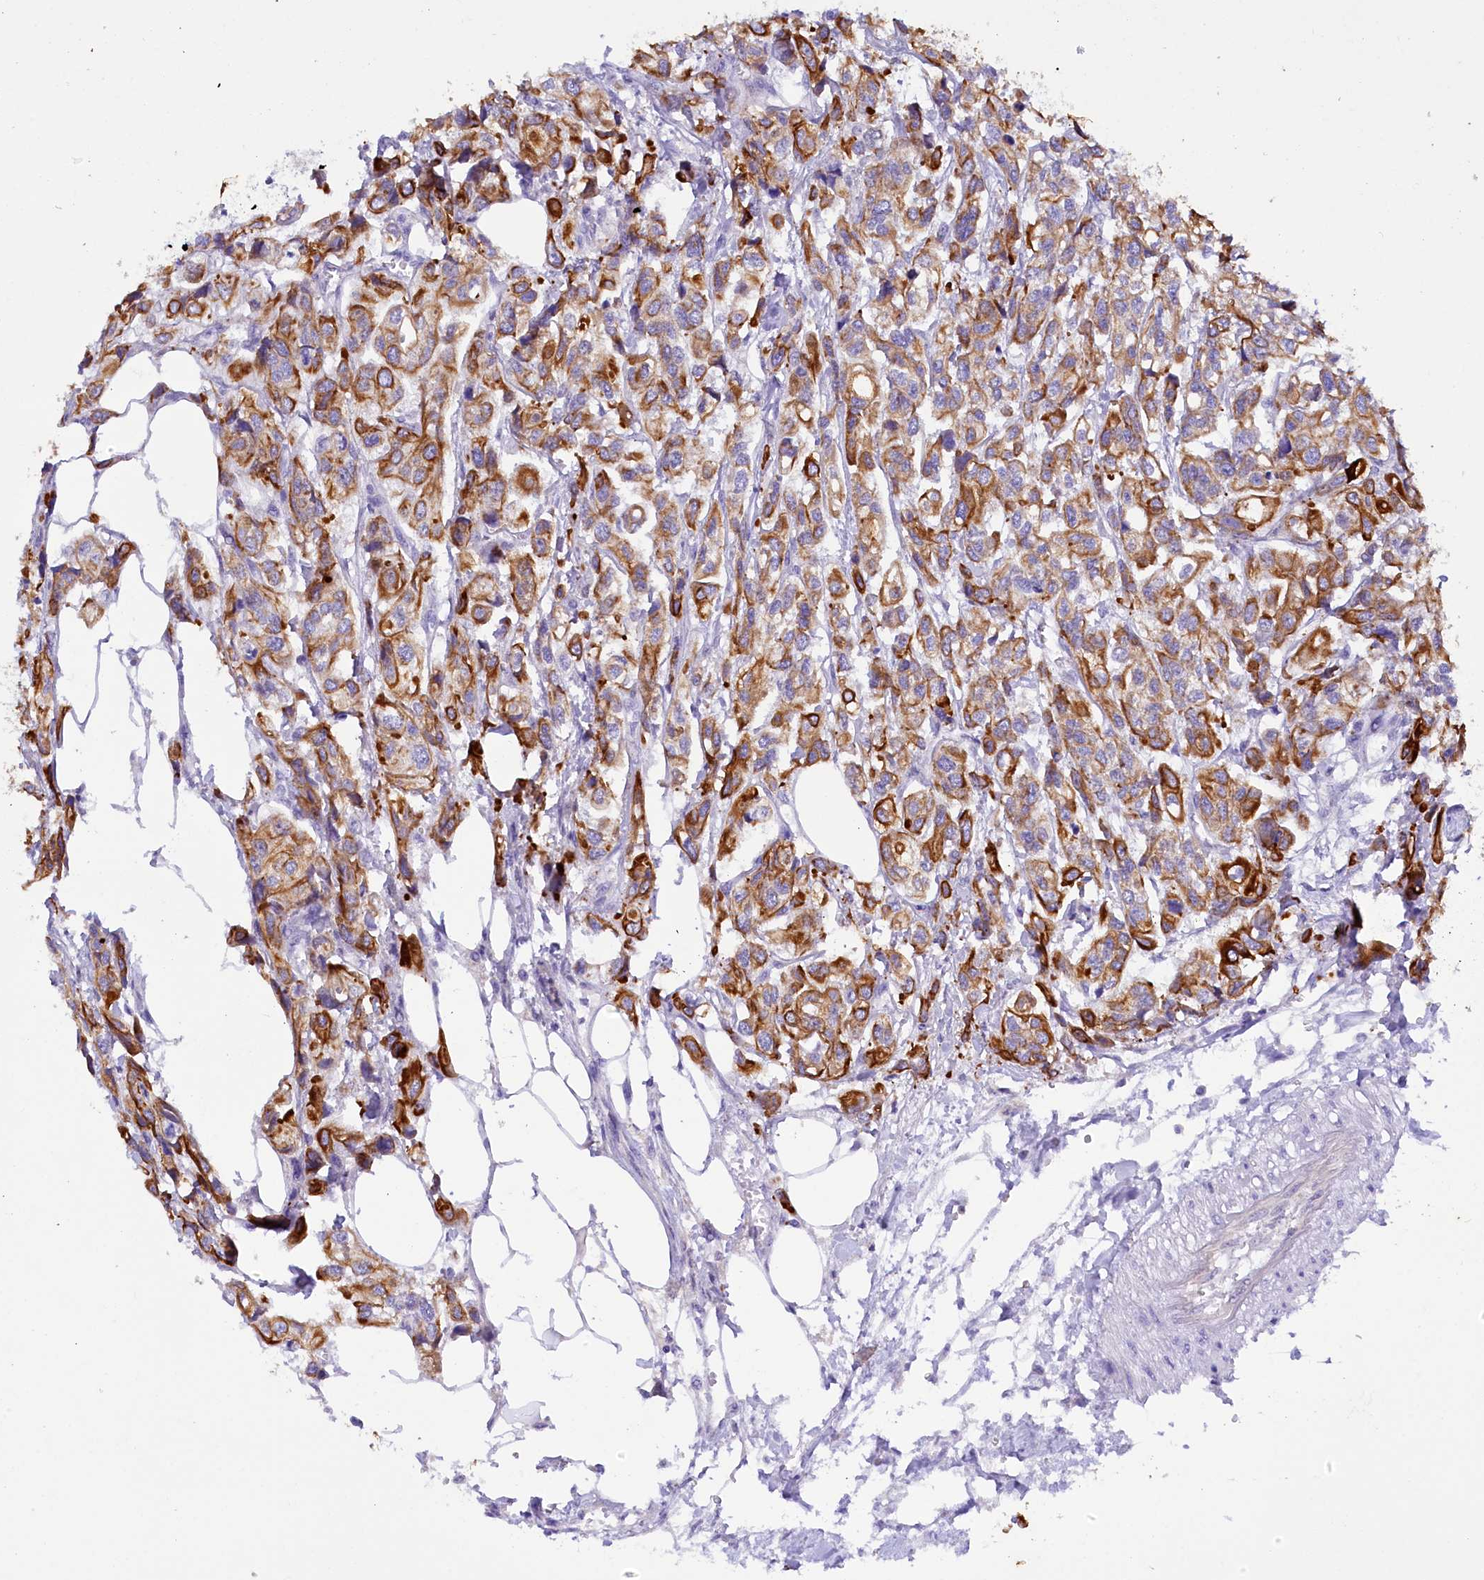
{"staining": {"intensity": "moderate", "quantity": ">75%", "location": "cytoplasmic/membranous"}, "tissue": "urothelial cancer", "cell_type": "Tumor cells", "image_type": "cancer", "snomed": [{"axis": "morphology", "description": "Urothelial carcinoma, High grade"}, {"axis": "topography", "description": "Urinary bladder"}], "caption": "Brown immunohistochemical staining in urothelial cancer shows moderate cytoplasmic/membranous expression in approximately >75% of tumor cells.", "gene": "FAAP20", "patient": {"sex": "male", "age": 67}}